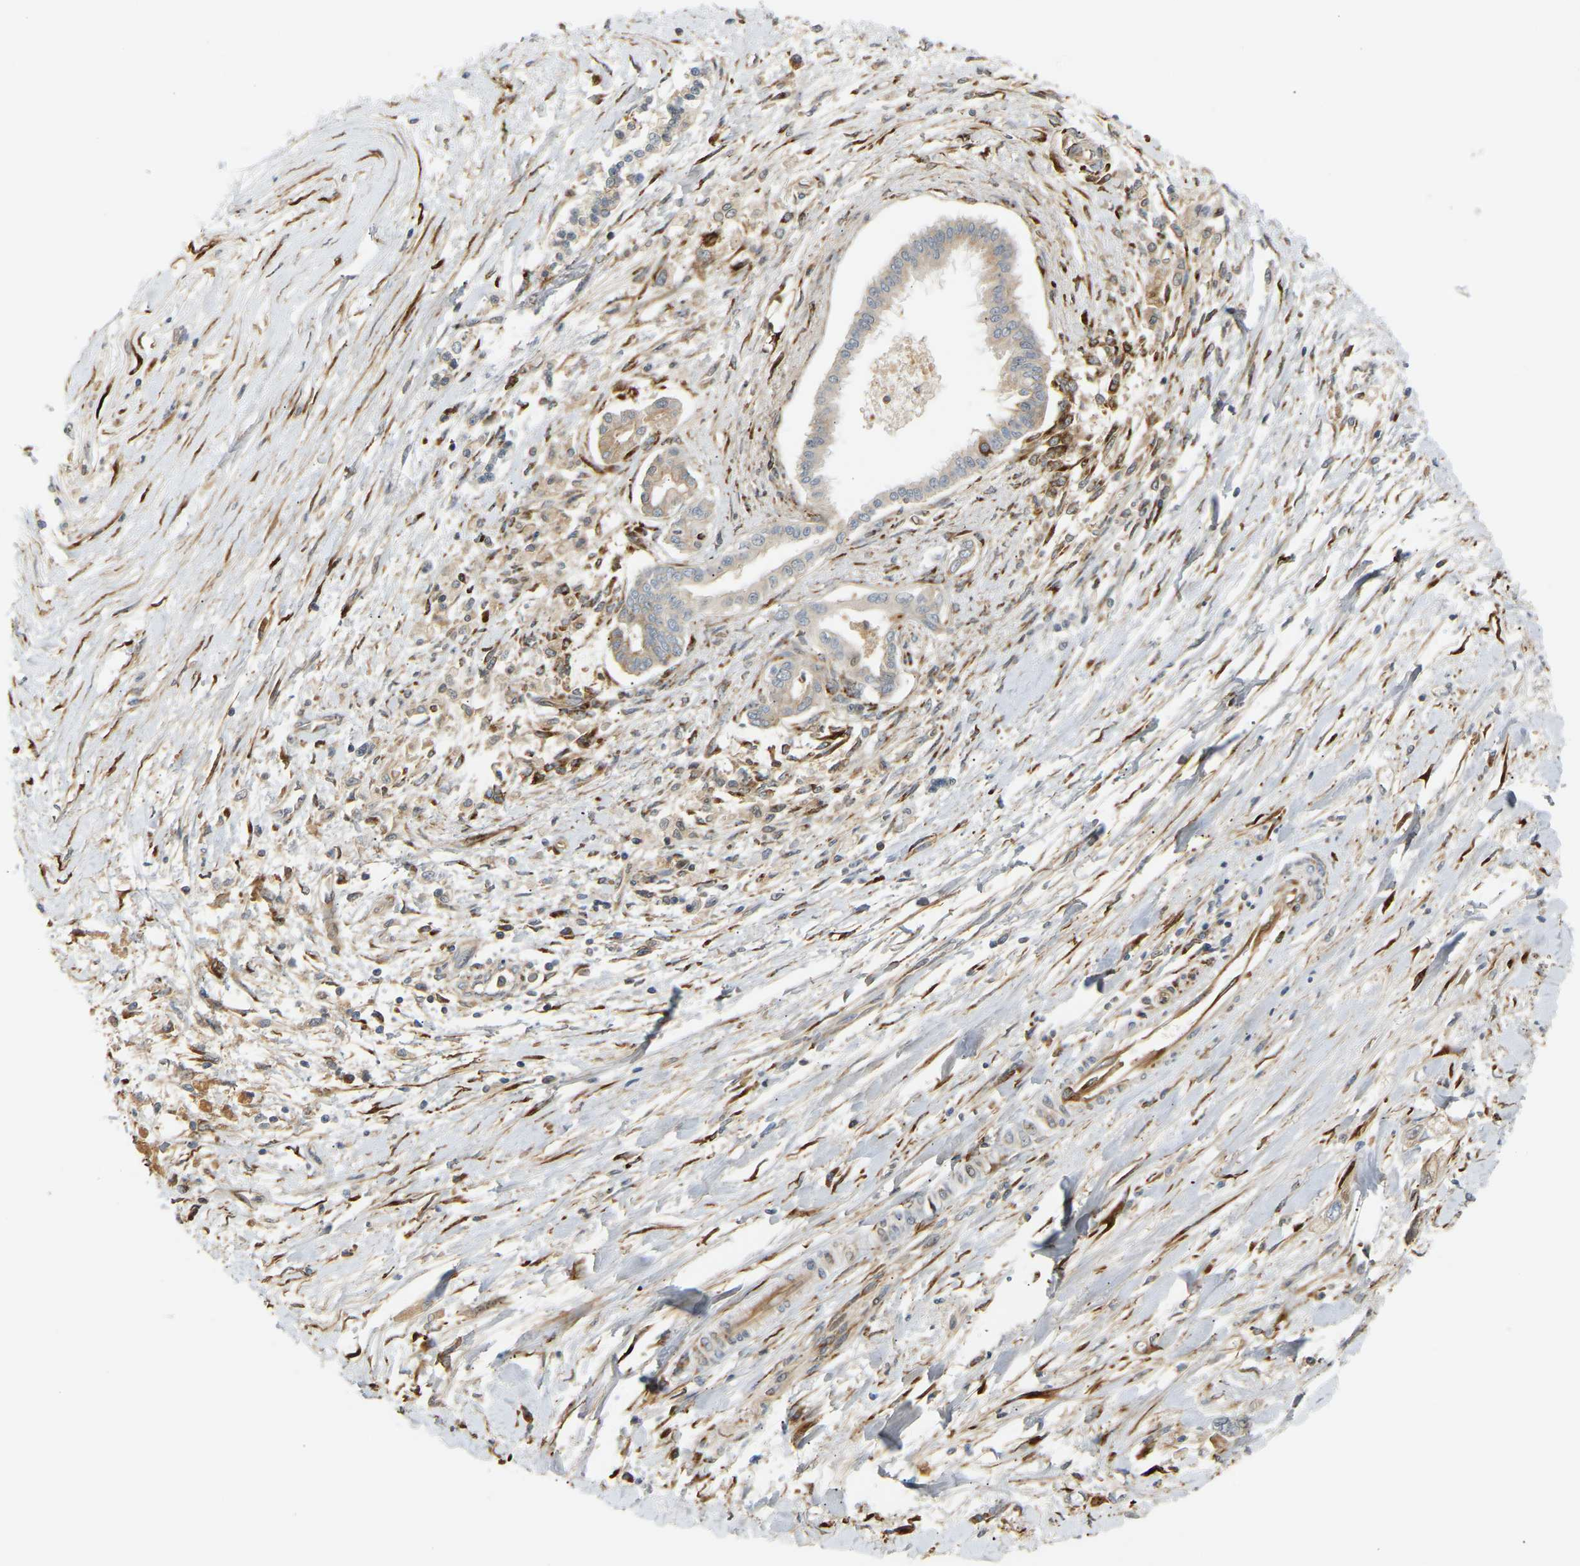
{"staining": {"intensity": "weak", "quantity": "<25%", "location": "cytoplasmic/membranous"}, "tissue": "pancreatic cancer", "cell_type": "Tumor cells", "image_type": "cancer", "snomed": [{"axis": "morphology", "description": "Adenocarcinoma, NOS"}, {"axis": "topography", "description": "Pancreas"}], "caption": "Tumor cells show no significant positivity in pancreatic cancer (adenocarcinoma). (Stains: DAB IHC with hematoxylin counter stain, Microscopy: brightfield microscopy at high magnification).", "gene": "PLCG2", "patient": {"sex": "male", "age": 56}}